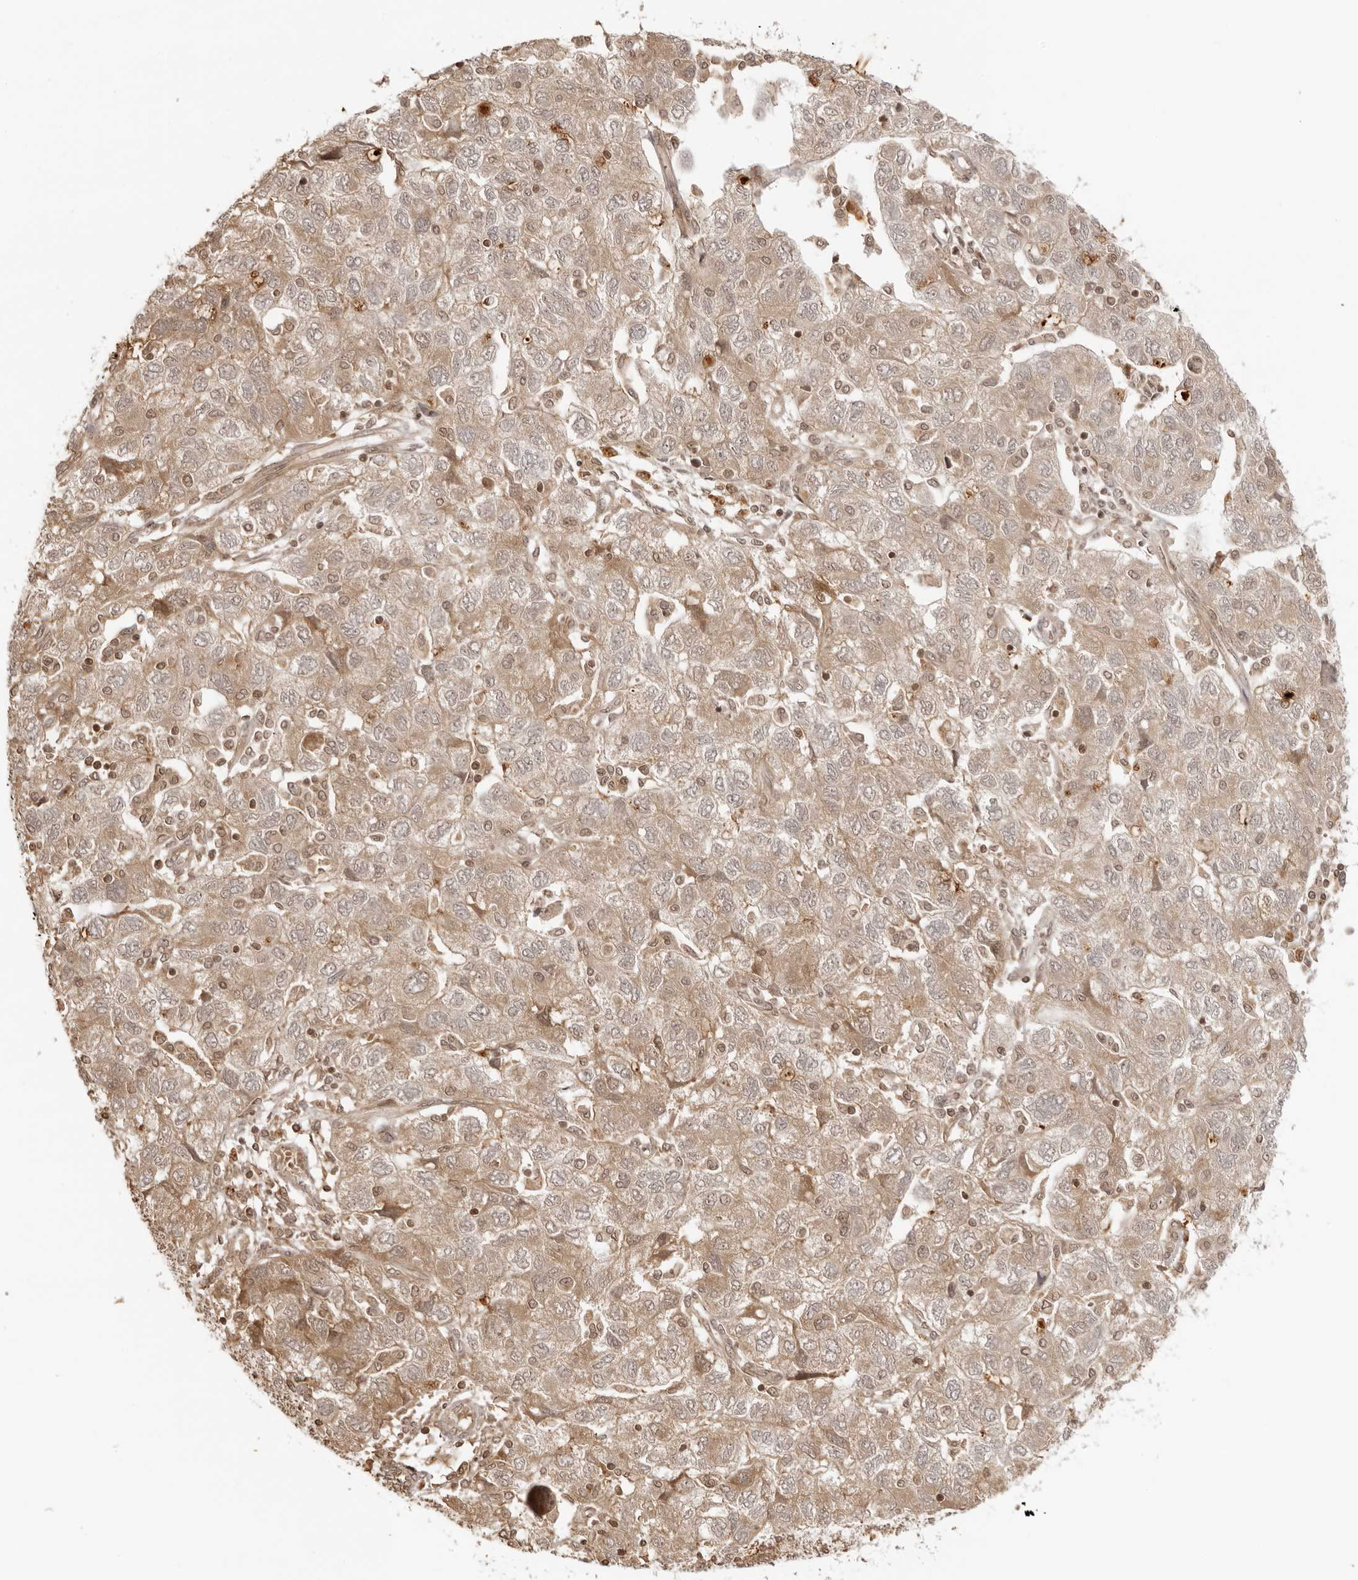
{"staining": {"intensity": "moderate", "quantity": ">75%", "location": "cytoplasmic/membranous"}, "tissue": "ovarian cancer", "cell_type": "Tumor cells", "image_type": "cancer", "snomed": [{"axis": "morphology", "description": "Carcinoma, NOS"}, {"axis": "morphology", "description": "Cystadenocarcinoma, serous, NOS"}, {"axis": "topography", "description": "Ovary"}], "caption": "Tumor cells exhibit medium levels of moderate cytoplasmic/membranous expression in about >75% of cells in human ovarian serous cystadenocarcinoma. (DAB IHC with brightfield microscopy, high magnification).", "gene": "IKBKE", "patient": {"sex": "female", "age": 69}}